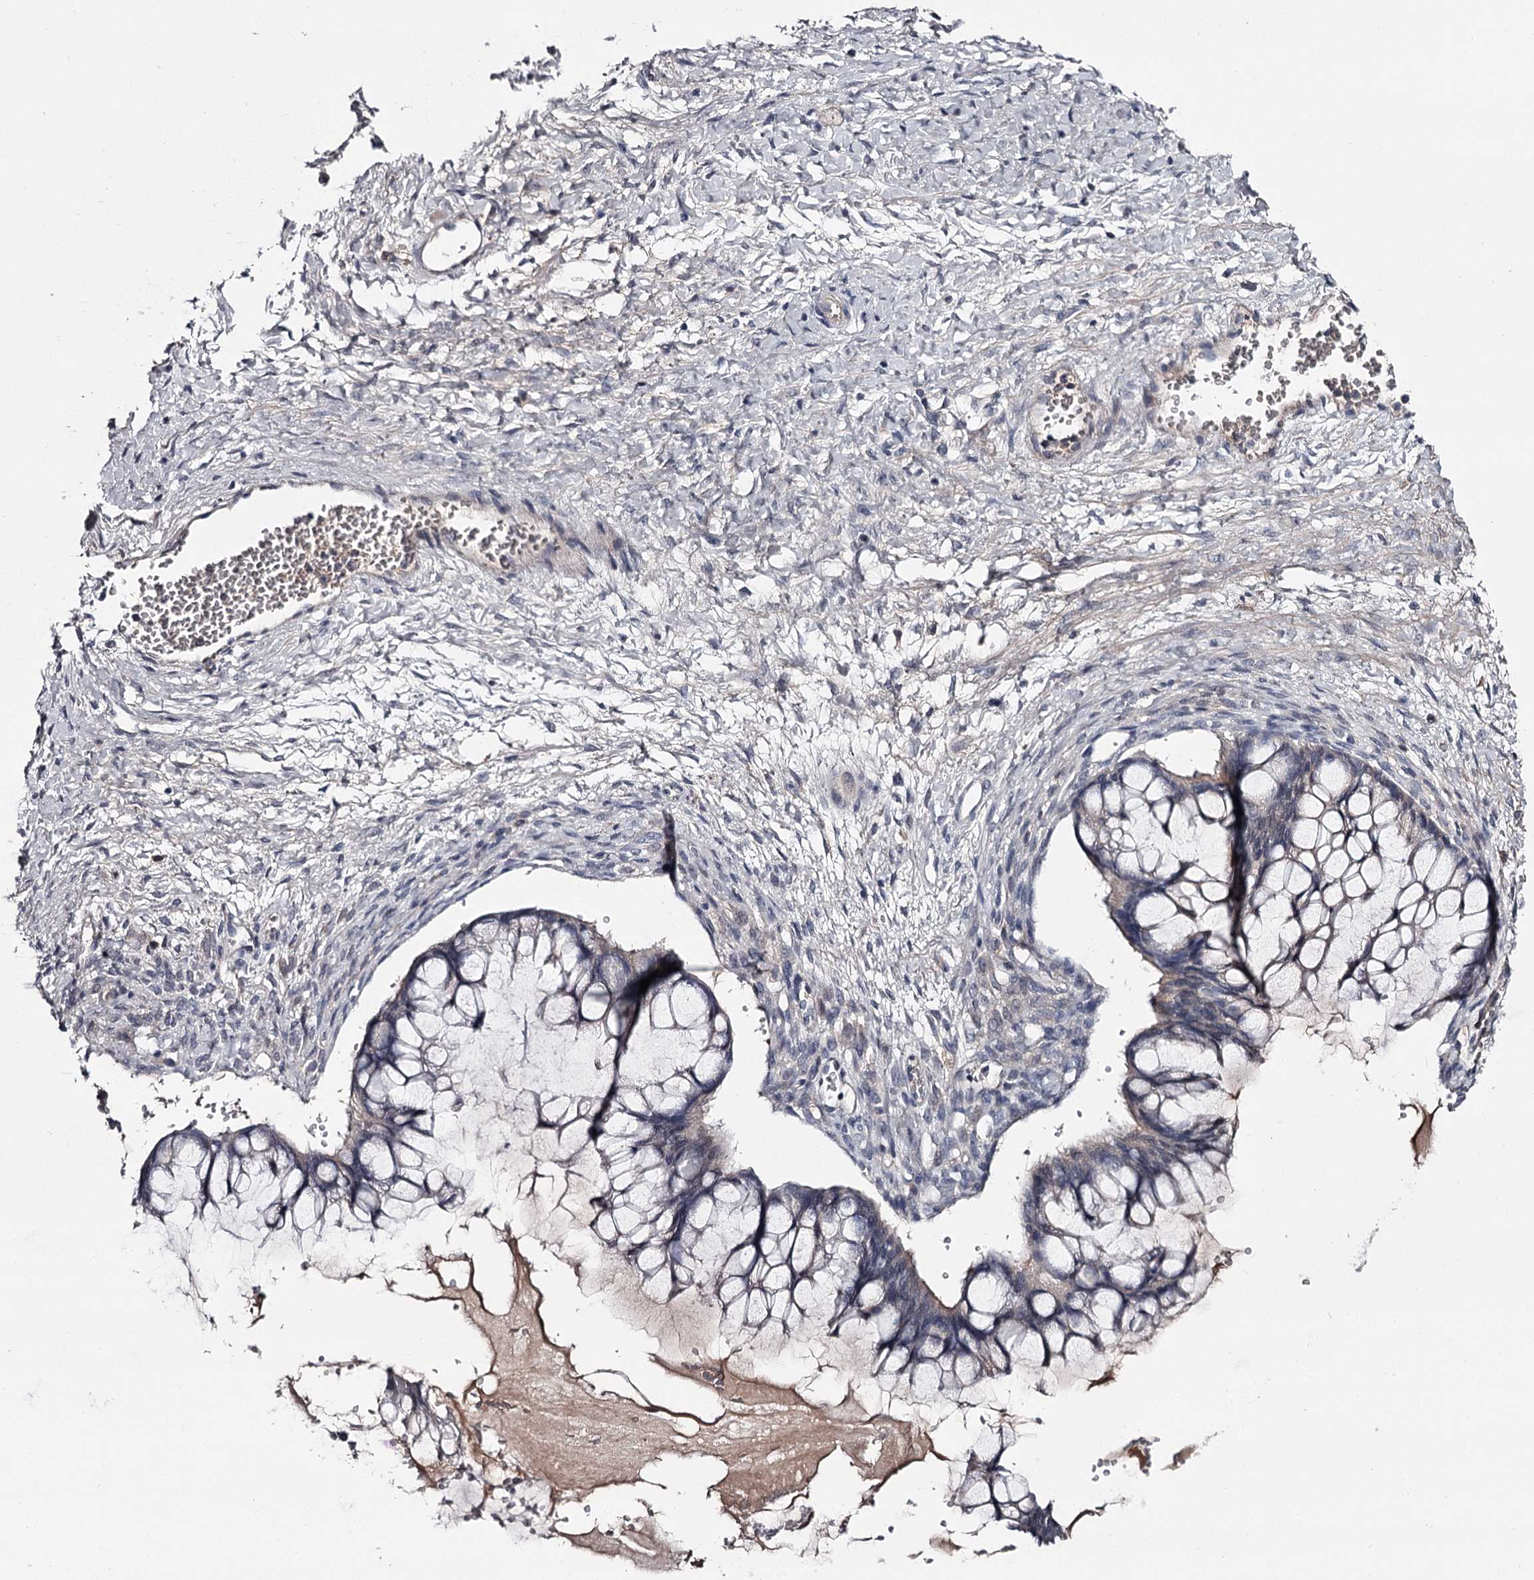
{"staining": {"intensity": "negative", "quantity": "none", "location": "none"}, "tissue": "ovarian cancer", "cell_type": "Tumor cells", "image_type": "cancer", "snomed": [{"axis": "morphology", "description": "Cystadenocarcinoma, mucinous, NOS"}, {"axis": "topography", "description": "Ovary"}], "caption": "This is an immunohistochemistry (IHC) photomicrograph of ovarian cancer. There is no positivity in tumor cells.", "gene": "FDXACB1", "patient": {"sex": "female", "age": 73}}